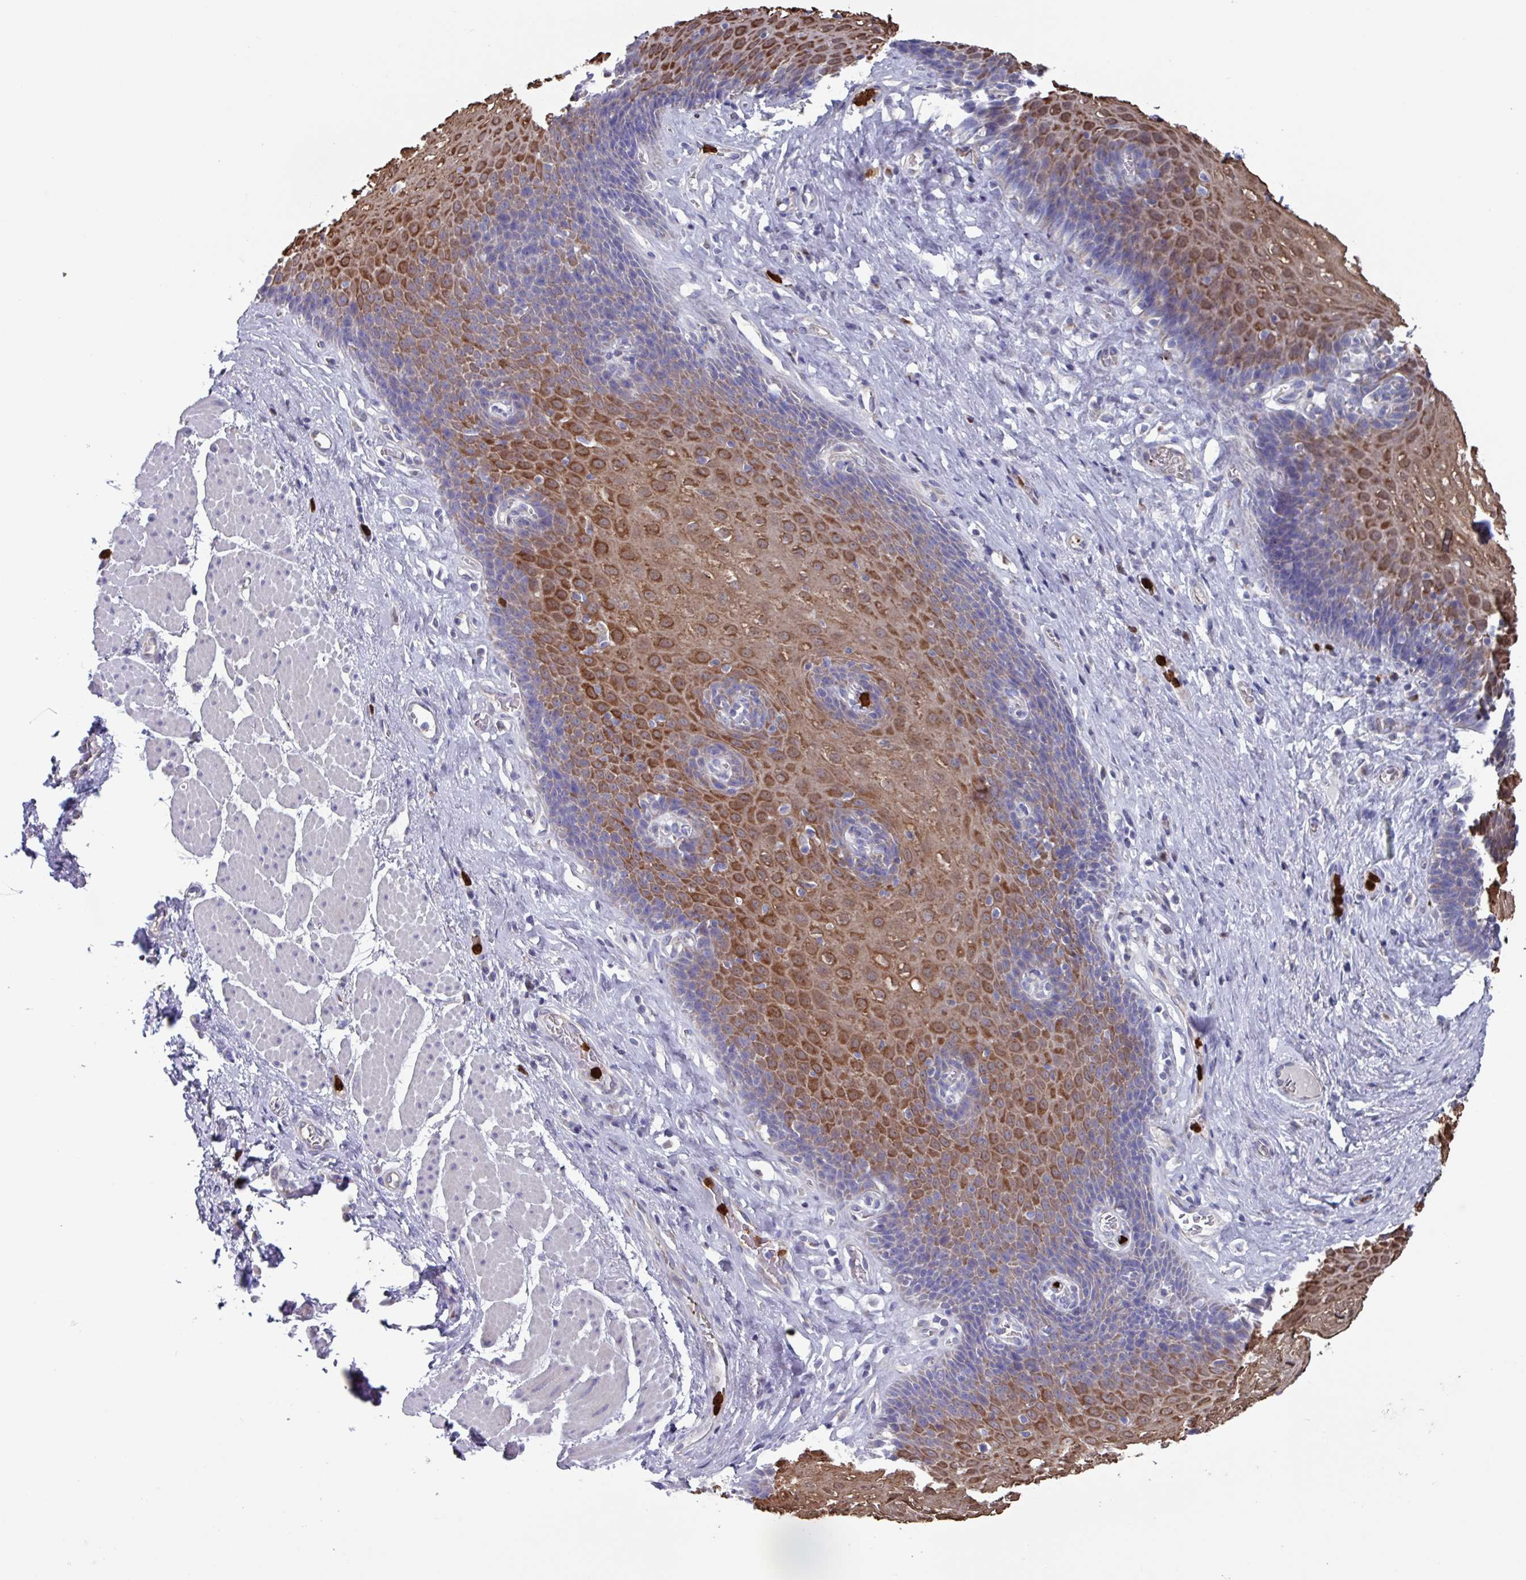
{"staining": {"intensity": "strong", "quantity": "<25%", "location": "cytoplasmic/membranous"}, "tissue": "esophagus", "cell_type": "Squamous epithelial cells", "image_type": "normal", "snomed": [{"axis": "morphology", "description": "Normal tissue, NOS"}, {"axis": "topography", "description": "Esophagus"}], "caption": "This image demonstrates immunohistochemistry (IHC) staining of normal human esophagus, with medium strong cytoplasmic/membranous positivity in about <25% of squamous epithelial cells.", "gene": "UQCC2", "patient": {"sex": "female", "age": 66}}